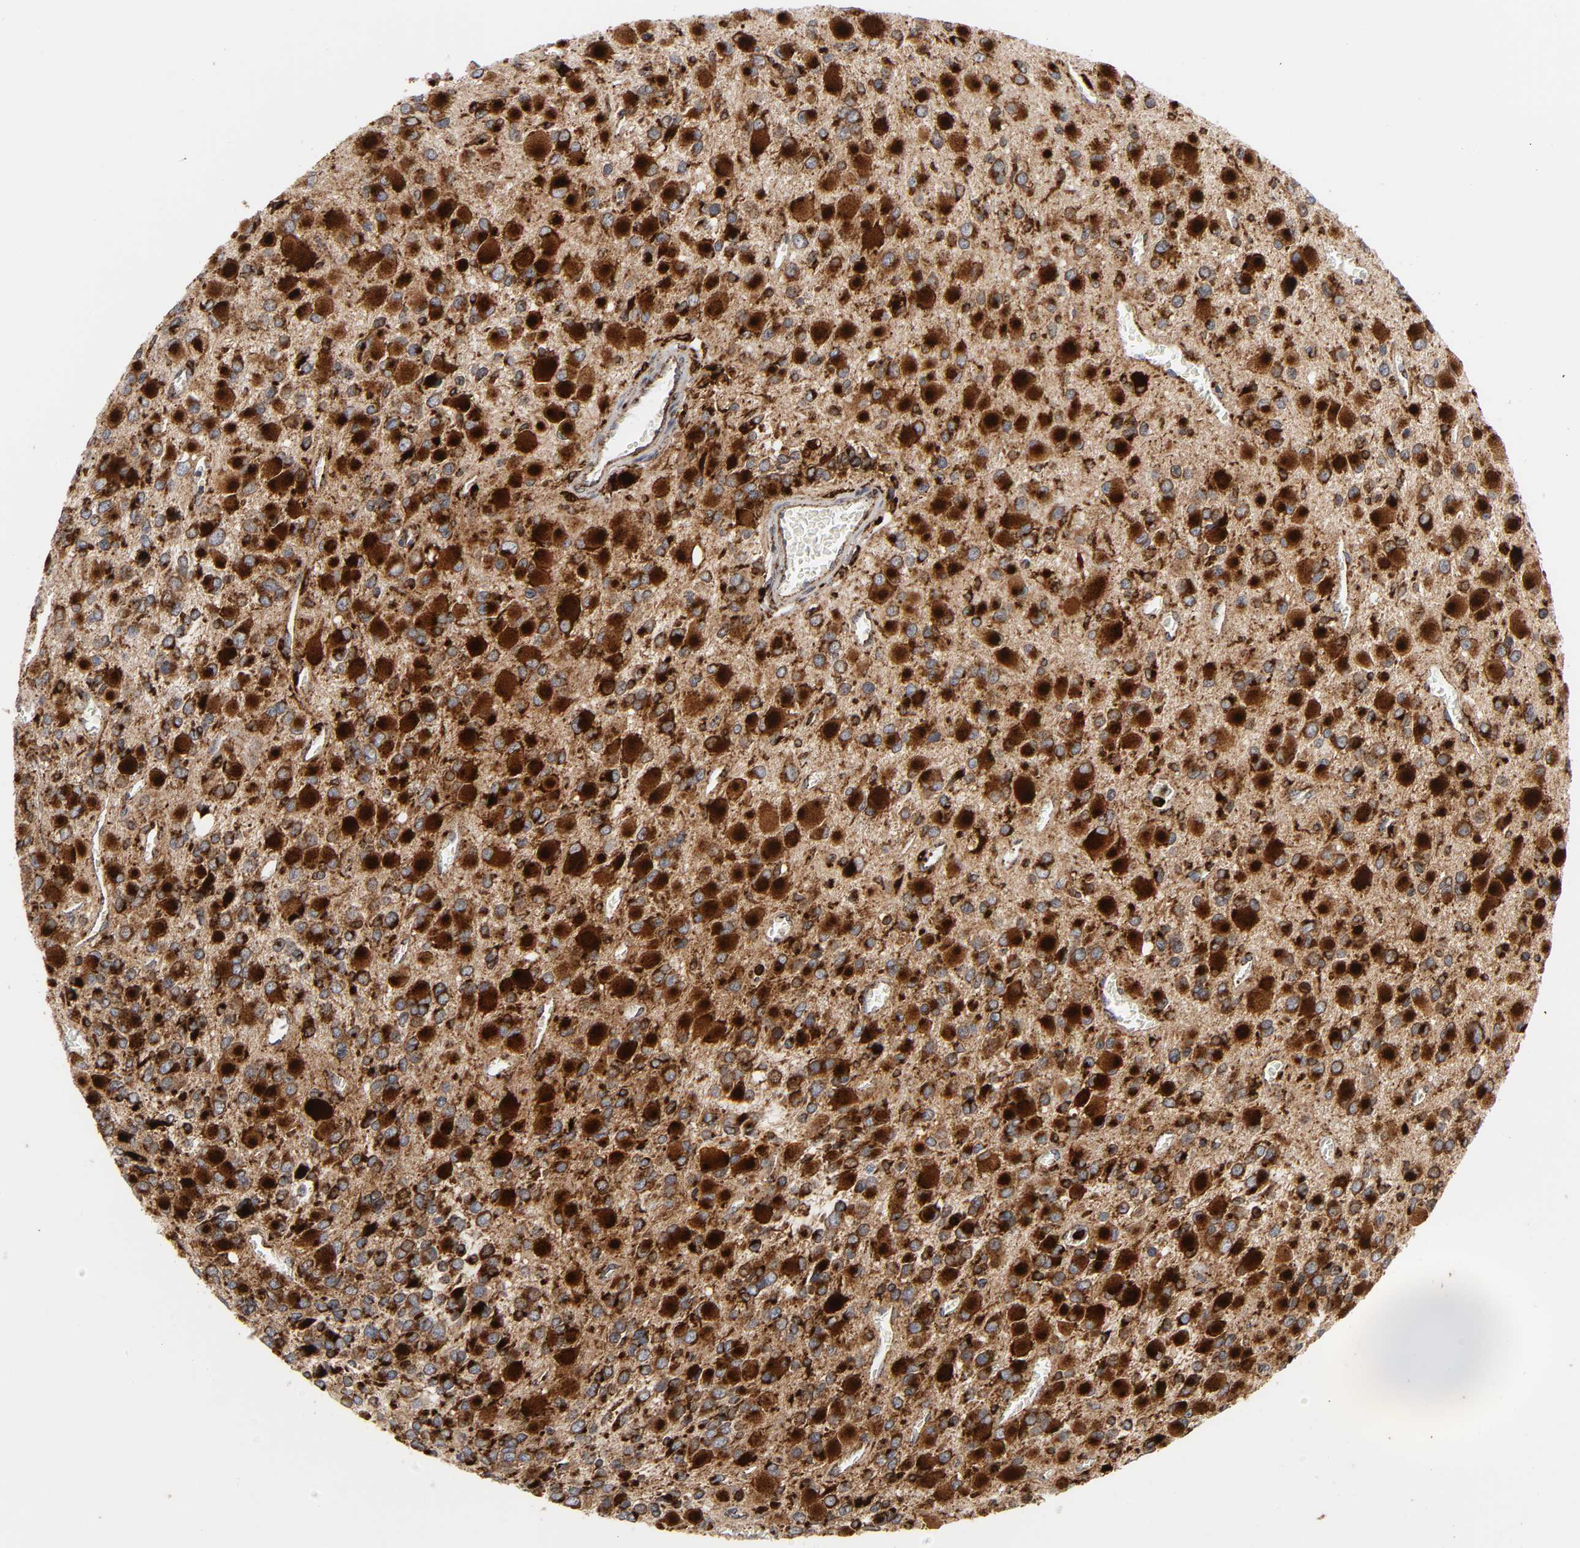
{"staining": {"intensity": "strong", "quantity": ">75%", "location": "cytoplasmic/membranous"}, "tissue": "glioma", "cell_type": "Tumor cells", "image_type": "cancer", "snomed": [{"axis": "morphology", "description": "Glioma, malignant, Low grade"}, {"axis": "topography", "description": "Brain"}], "caption": "Tumor cells reveal high levels of strong cytoplasmic/membranous staining in approximately >75% of cells in malignant low-grade glioma.", "gene": "PSAP", "patient": {"sex": "male", "age": 42}}